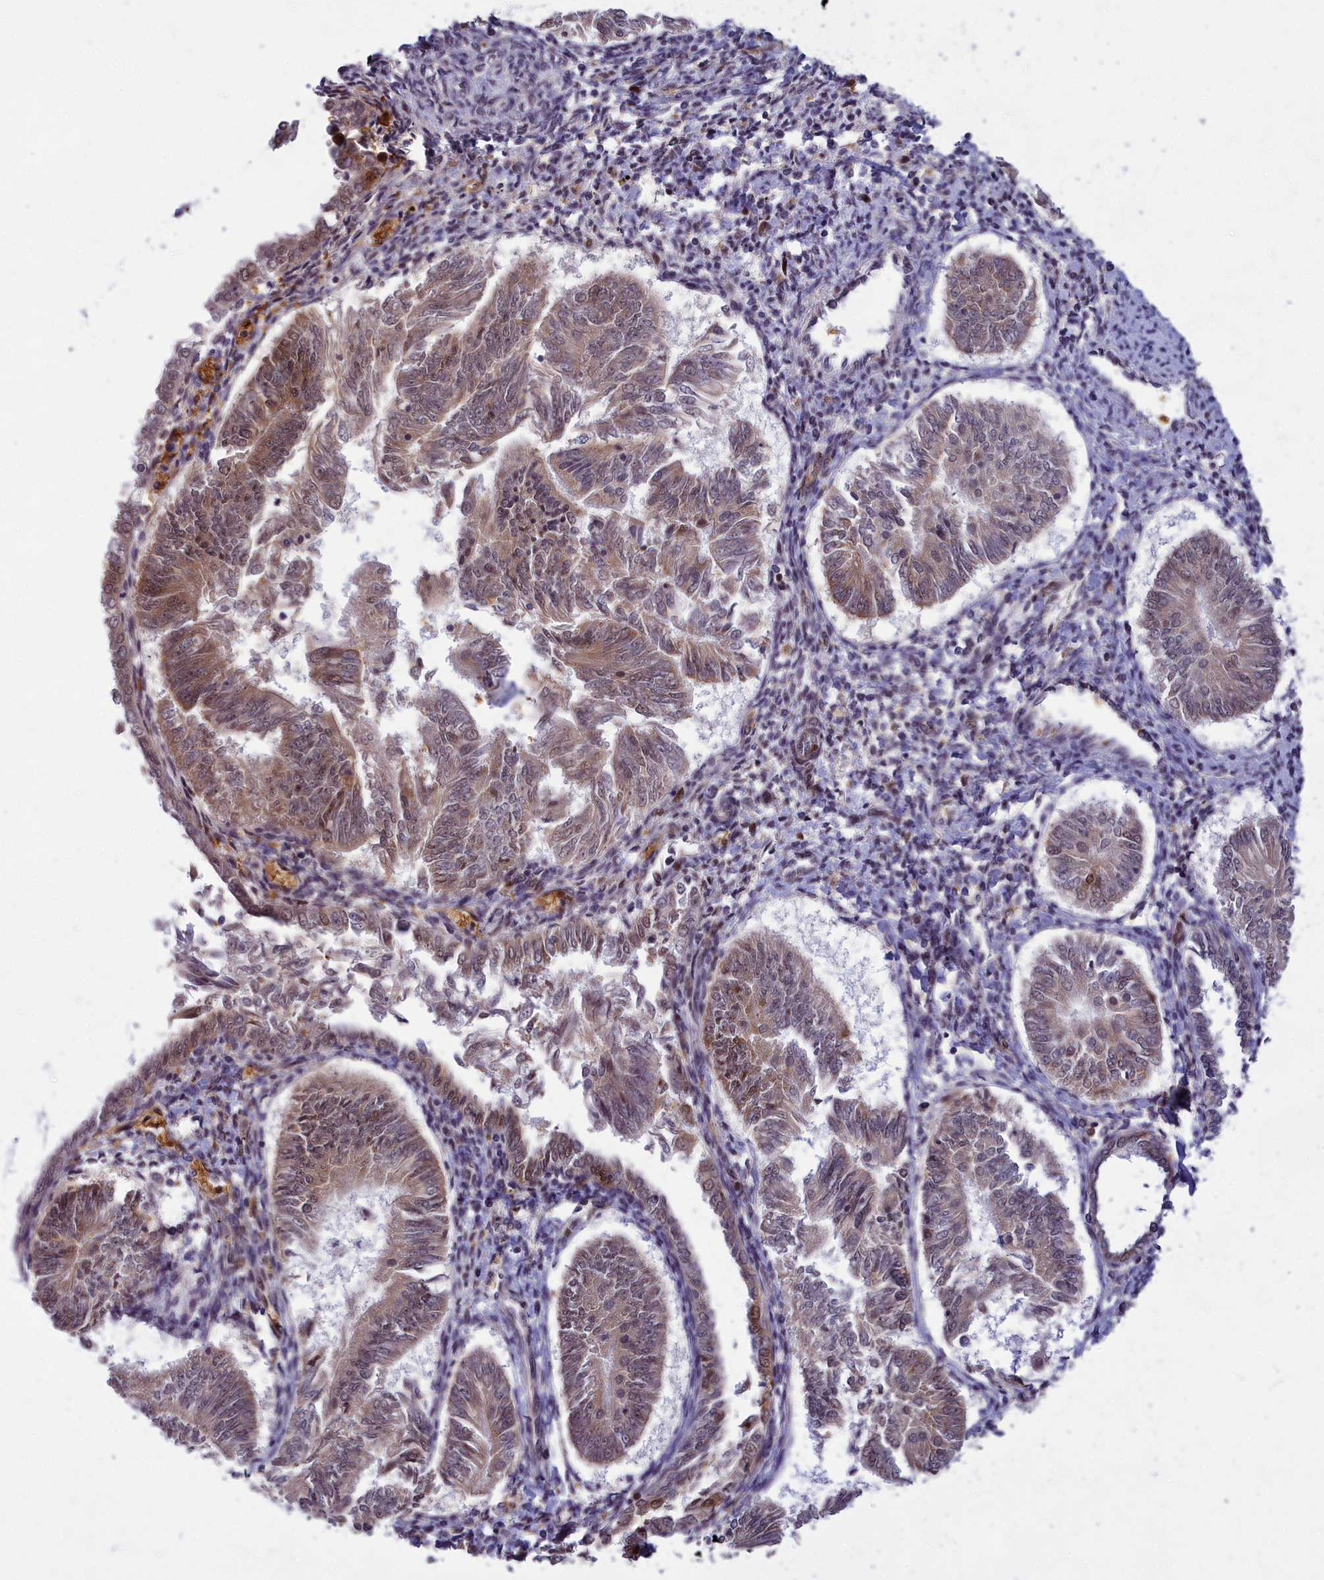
{"staining": {"intensity": "weak", "quantity": "25%-75%", "location": "cytoplasmic/membranous,nuclear"}, "tissue": "endometrial cancer", "cell_type": "Tumor cells", "image_type": "cancer", "snomed": [{"axis": "morphology", "description": "Adenocarcinoma, NOS"}, {"axis": "topography", "description": "Endometrium"}], "caption": "Tumor cells reveal low levels of weak cytoplasmic/membranous and nuclear expression in about 25%-75% of cells in adenocarcinoma (endometrial). Nuclei are stained in blue.", "gene": "EARS2", "patient": {"sex": "female", "age": 58}}